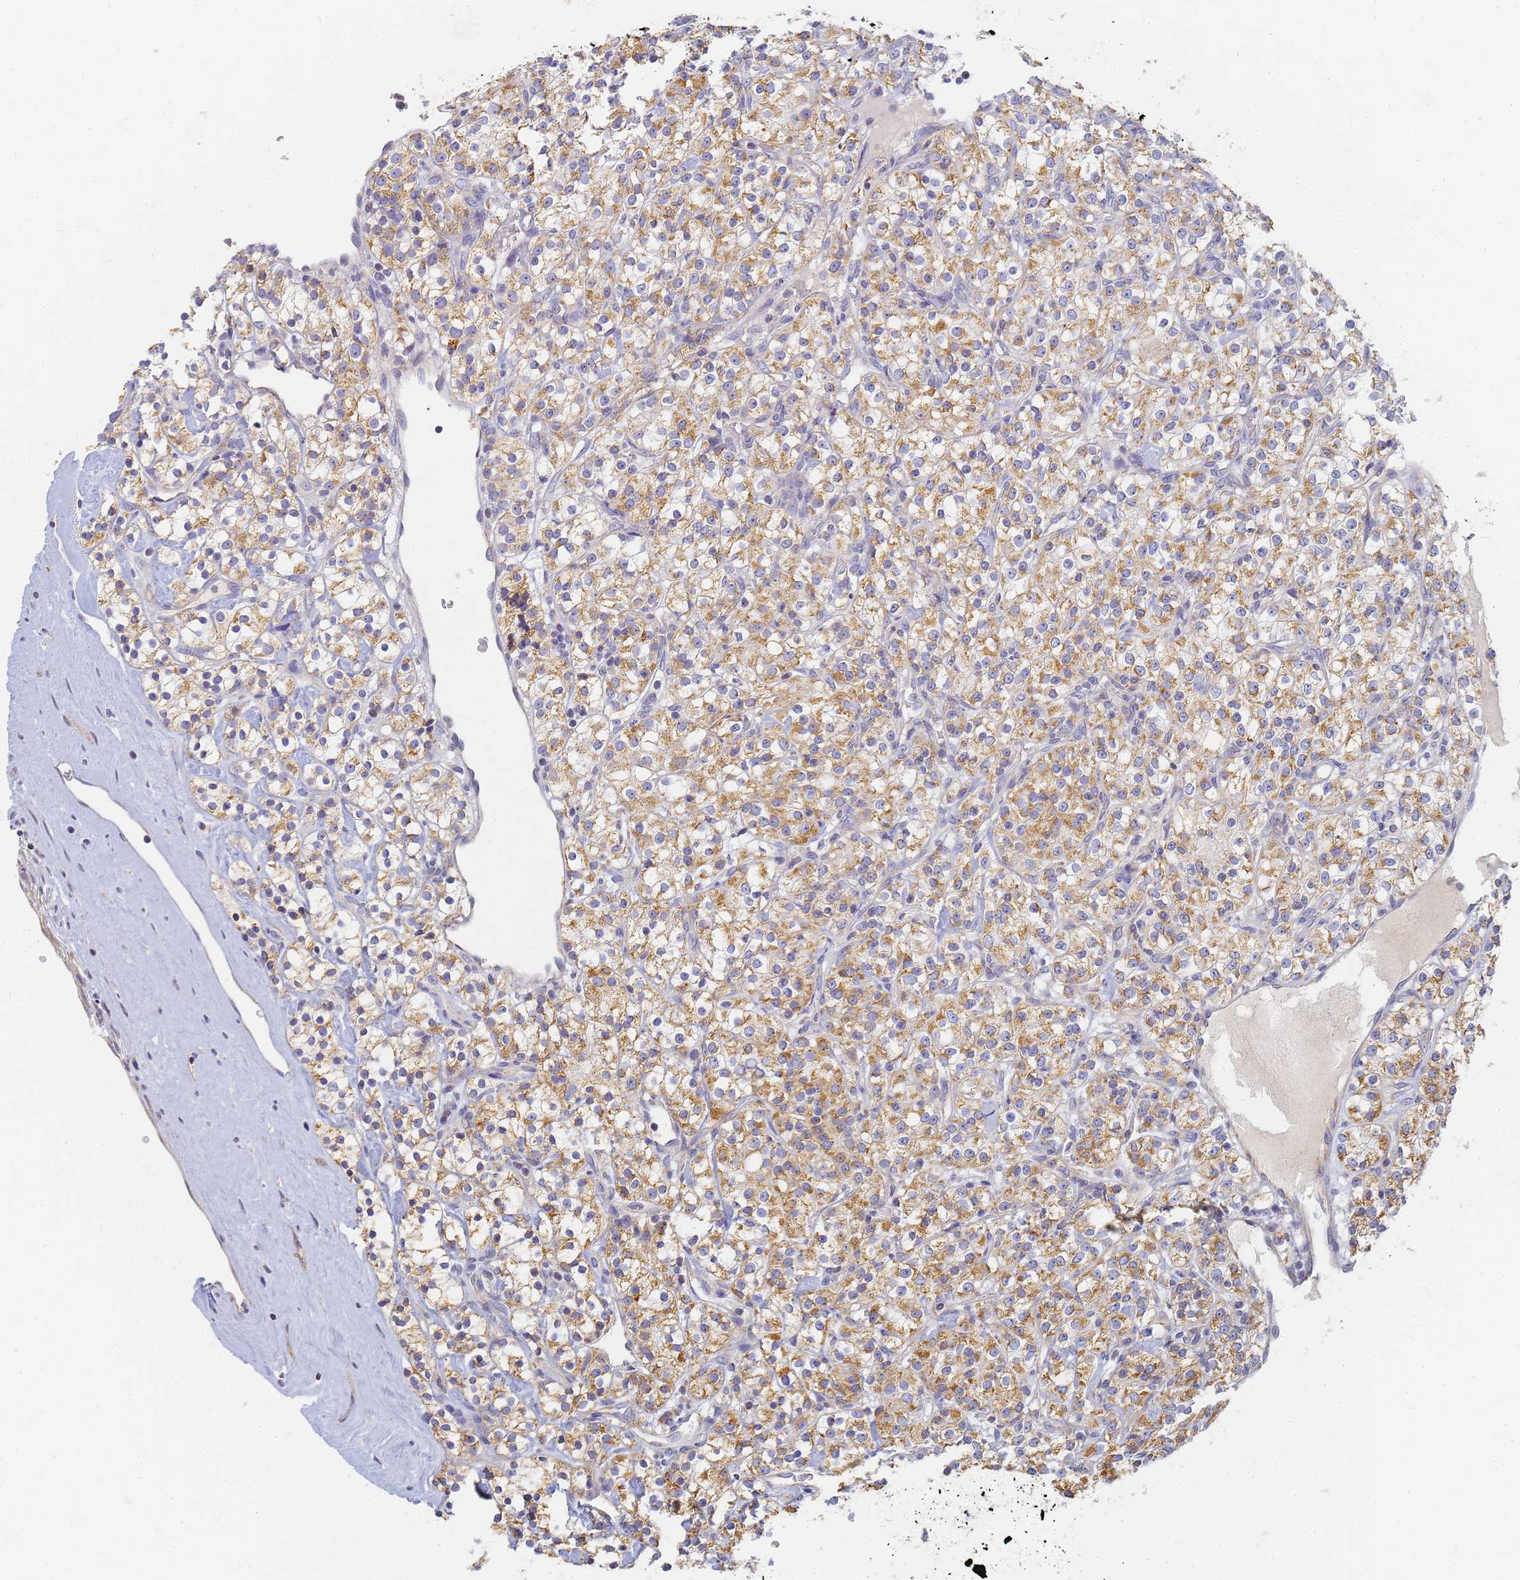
{"staining": {"intensity": "moderate", "quantity": ">75%", "location": "cytoplasmic/membranous"}, "tissue": "renal cancer", "cell_type": "Tumor cells", "image_type": "cancer", "snomed": [{"axis": "morphology", "description": "Adenocarcinoma, NOS"}, {"axis": "topography", "description": "Kidney"}], "caption": "DAB (3,3'-diaminobenzidine) immunohistochemical staining of renal cancer (adenocarcinoma) displays moderate cytoplasmic/membranous protein positivity in about >75% of tumor cells.", "gene": "UTP23", "patient": {"sex": "male", "age": 77}}